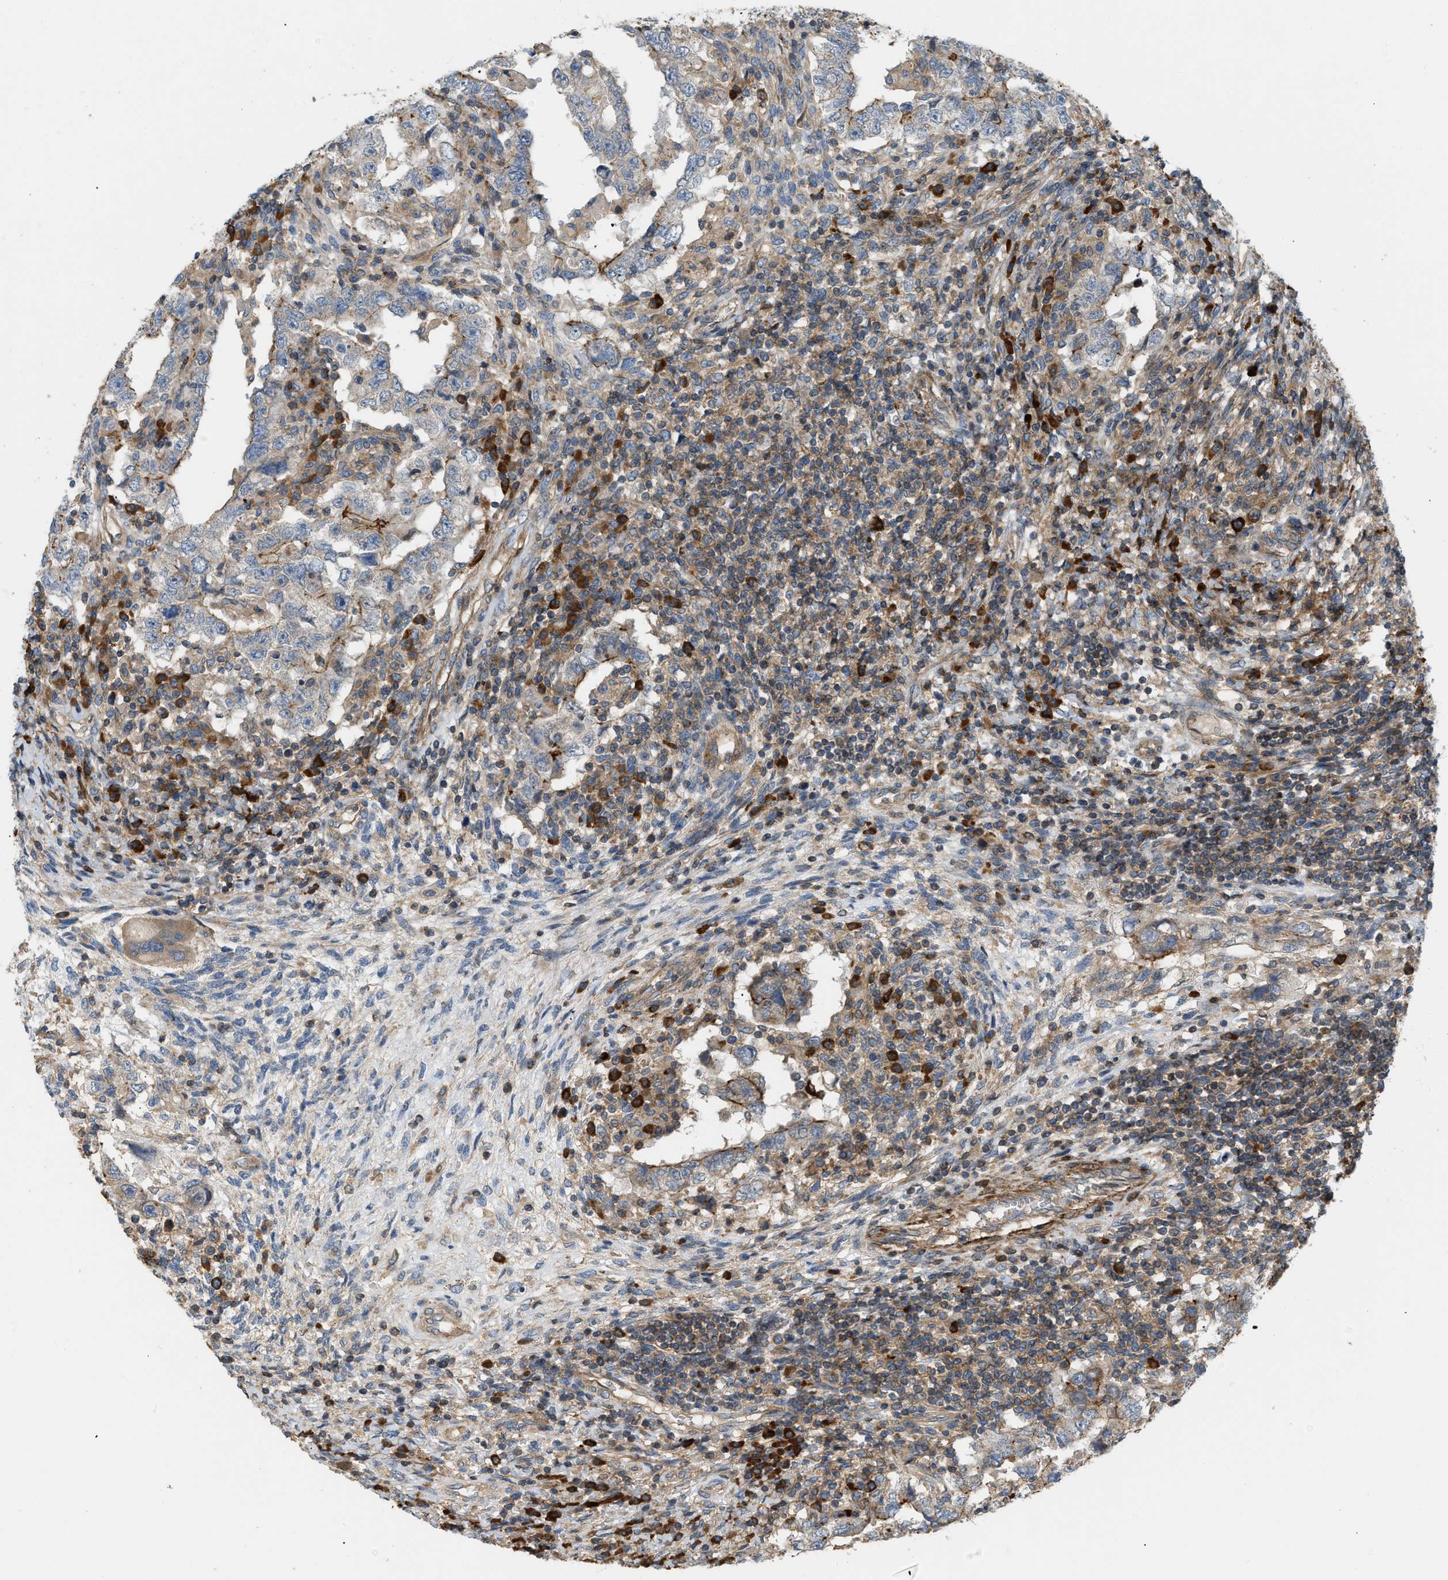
{"staining": {"intensity": "moderate", "quantity": "25%-75%", "location": "cytoplasmic/membranous"}, "tissue": "testis cancer", "cell_type": "Tumor cells", "image_type": "cancer", "snomed": [{"axis": "morphology", "description": "Carcinoma, Embryonal, NOS"}, {"axis": "topography", "description": "Testis"}], "caption": "Human testis cancer stained with a protein marker reveals moderate staining in tumor cells.", "gene": "BTN3A2", "patient": {"sex": "male", "age": 26}}